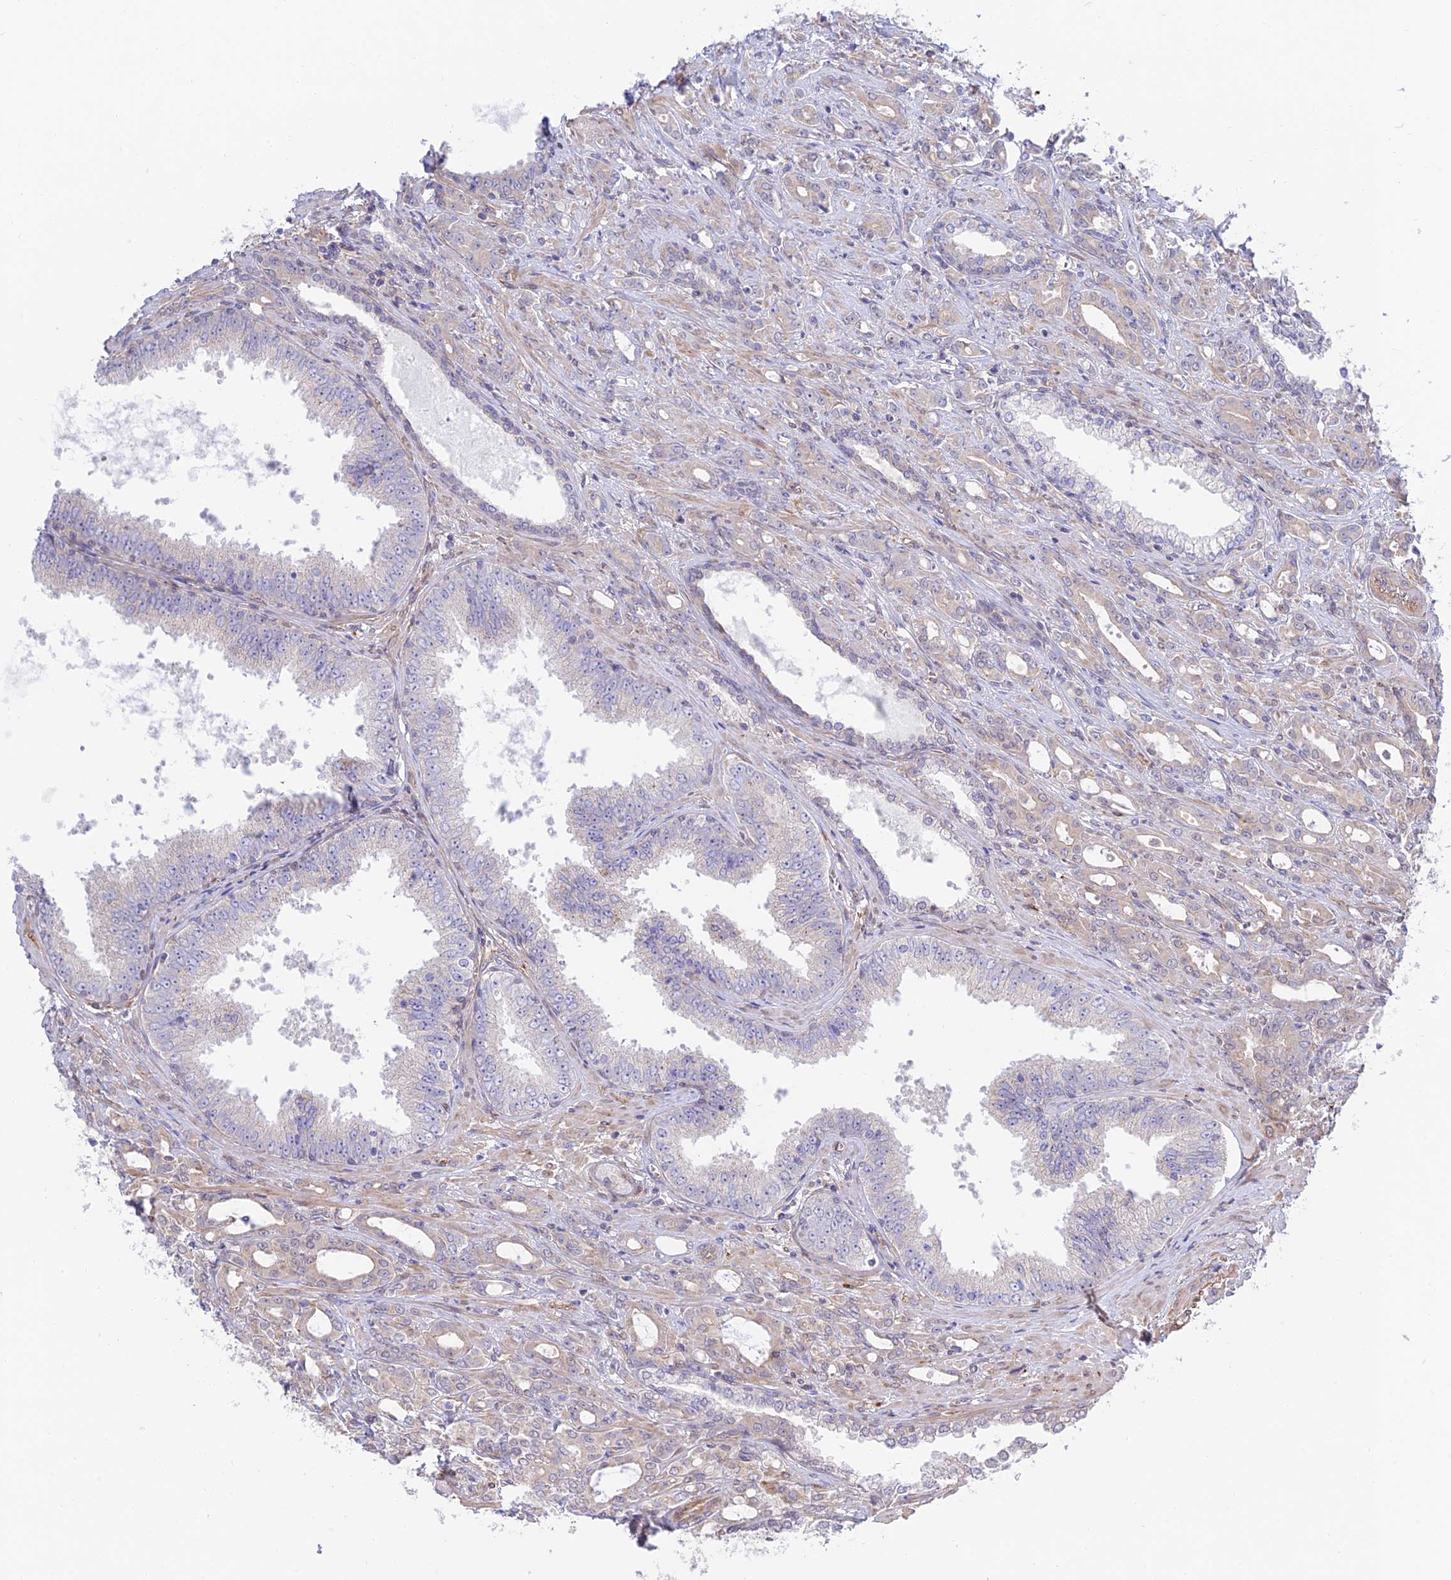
{"staining": {"intensity": "negative", "quantity": "none", "location": "none"}, "tissue": "prostate cancer", "cell_type": "Tumor cells", "image_type": "cancer", "snomed": [{"axis": "morphology", "description": "Adenocarcinoma, High grade"}, {"axis": "topography", "description": "Prostate"}], "caption": "Micrograph shows no protein expression in tumor cells of adenocarcinoma (high-grade) (prostate) tissue.", "gene": "KCNAB1", "patient": {"sex": "male", "age": 72}}